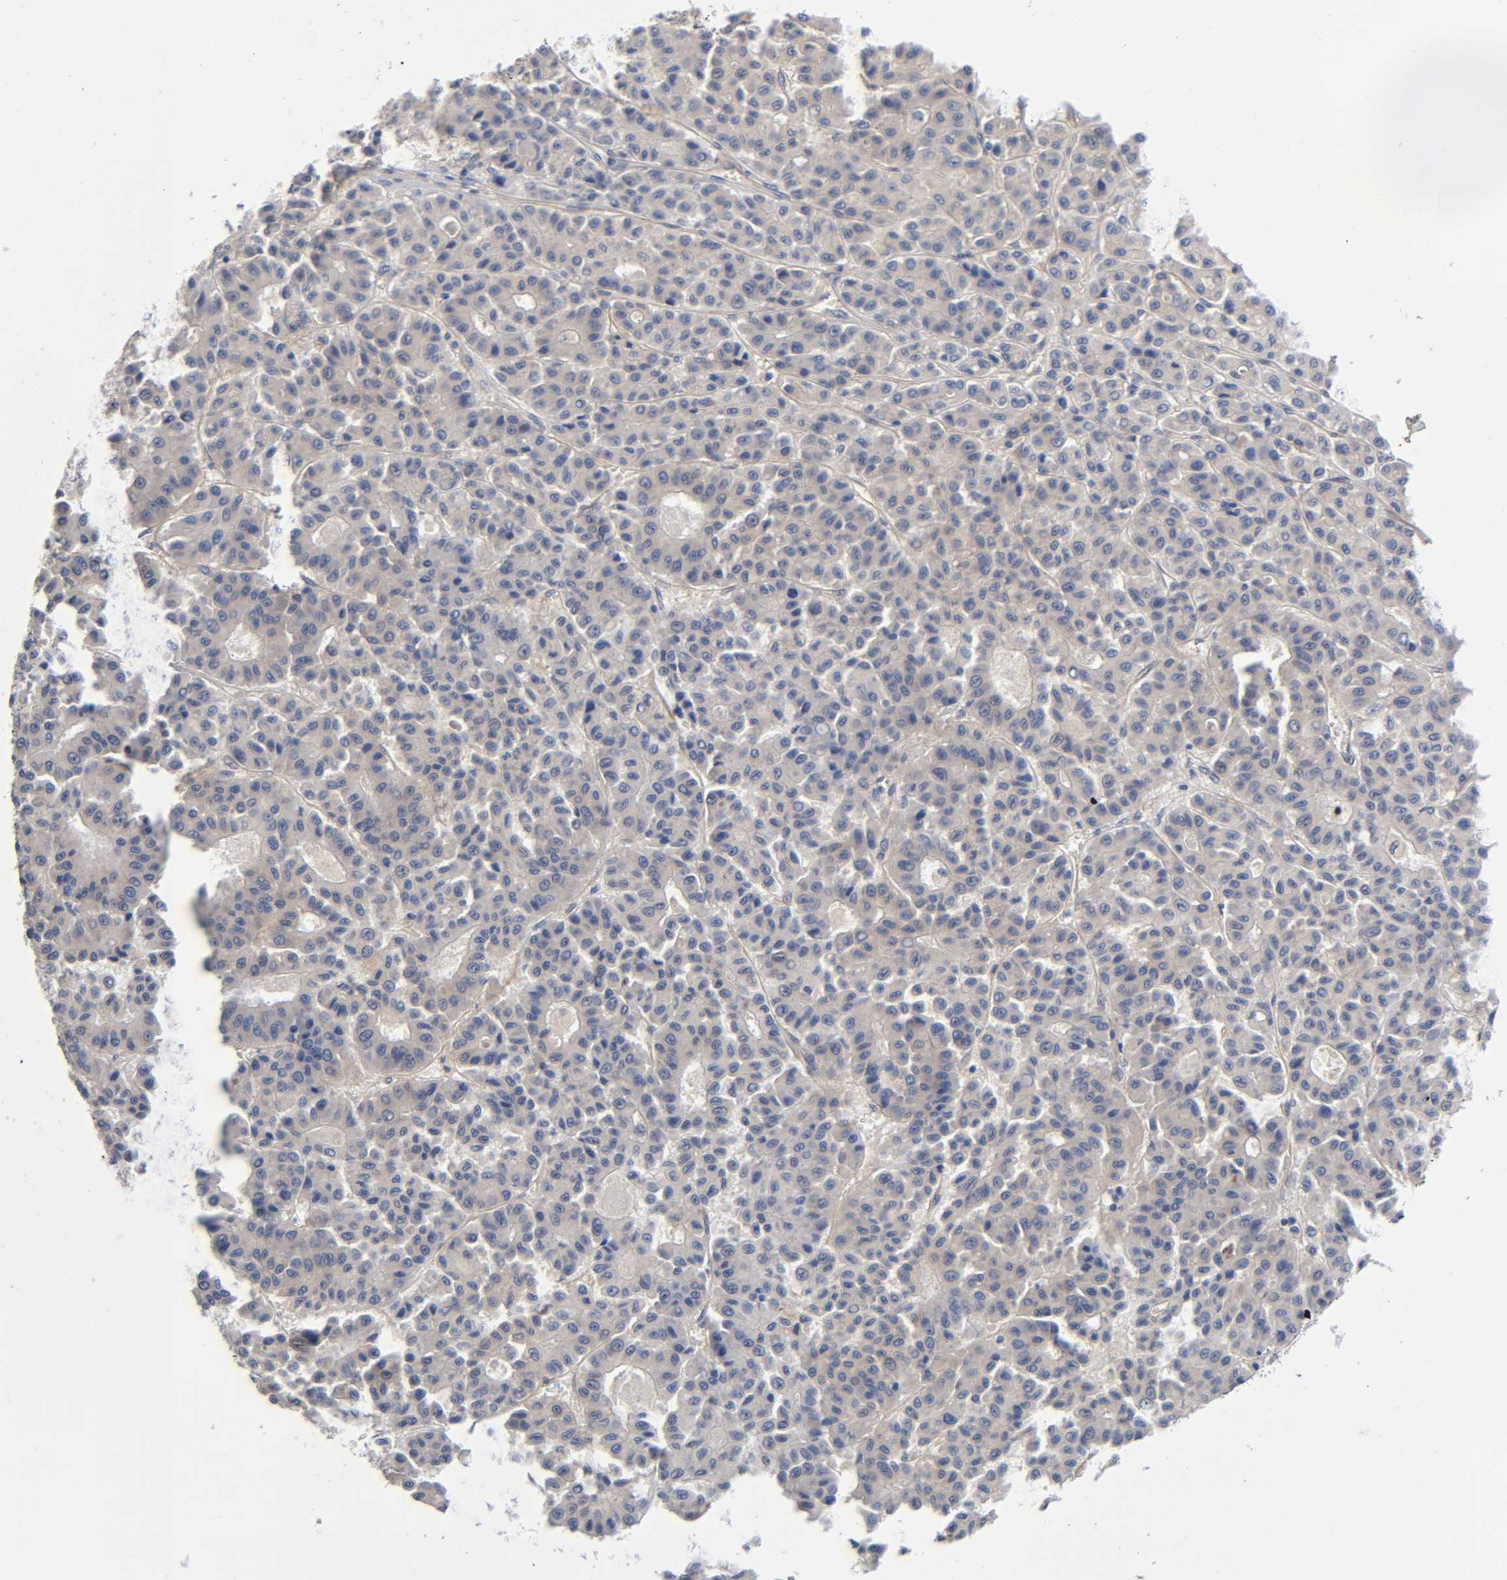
{"staining": {"intensity": "negative", "quantity": "none", "location": "none"}, "tissue": "liver cancer", "cell_type": "Tumor cells", "image_type": "cancer", "snomed": [{"axis": "morphology", "description": "Carcinoma, Hepatocellular, NOS"}, {"axis": "topography", "description": "Liver"}], "caption": "This image is of liver cancer (hepatocellular carcinoma) stained with immunohistochemistry to label a protein in brown with the nuclei are counter-stained blue. There is no staining in tumor cells. (Brightfield microscopy of DAB (3,3'-diaminobenzidine) immunohistochemistry at high magnification).", "gene": "RAB13", "patient": {"sex": "male", "age": 70}}